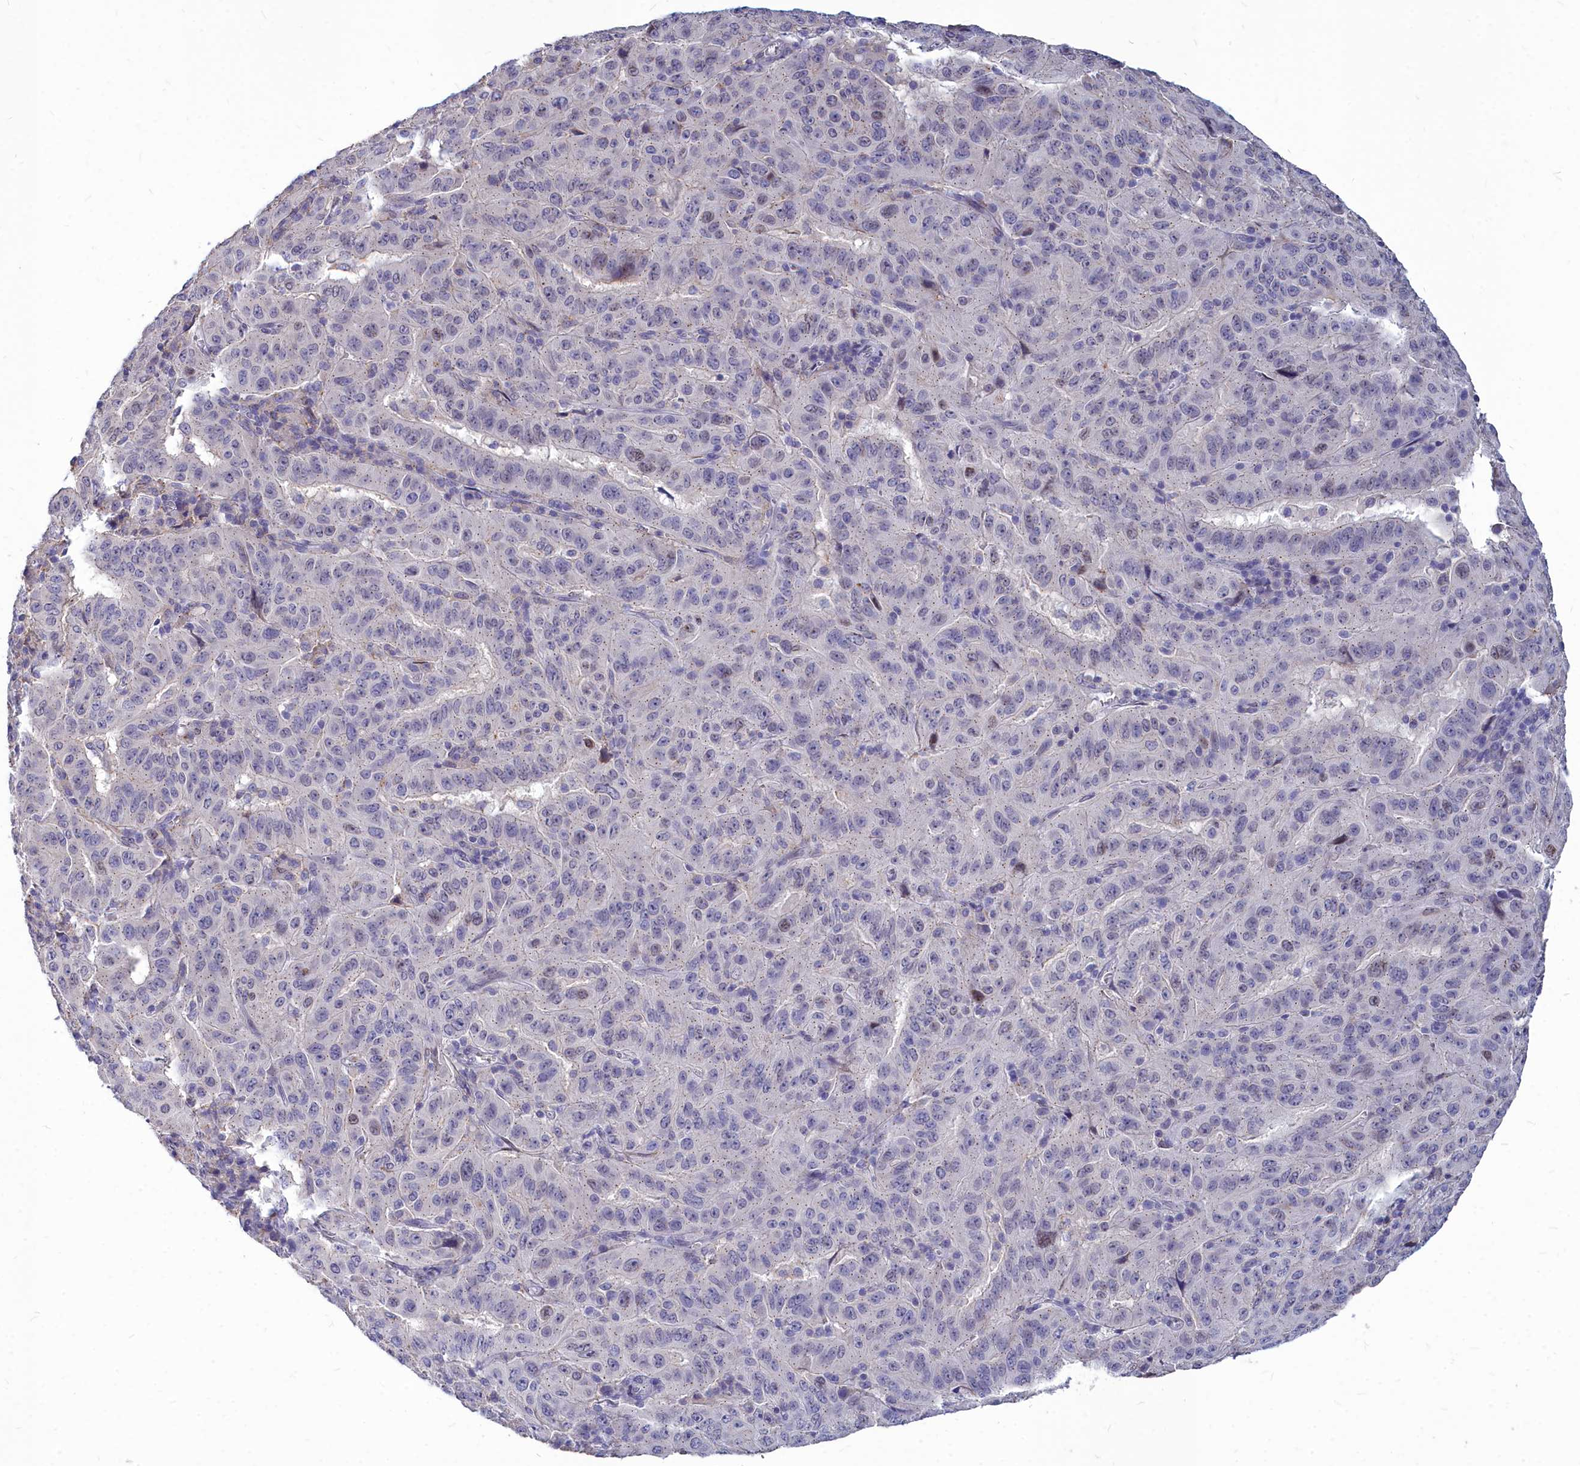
{"staining": {"intensity": "weak", "quantity": "<25%", "location": "cytoplasmic/membranous,nuclear"}, "tissue": "pancreatic cancer", "cell_type": "Tumor cells", "image_type": "cancer", "snomed": [{"axis": "morphology", "description": "Adenocarcinoma, NOS"}, {"axis": "topography", "description": "Pancreas"}], "caption": "Adenocarcinoma (pancreatic) was stained to show a protein in brown. There is no significant staining in tumor cells.", "gene": "NOXA1", "patient": {"sex": "male", "age": 63}}